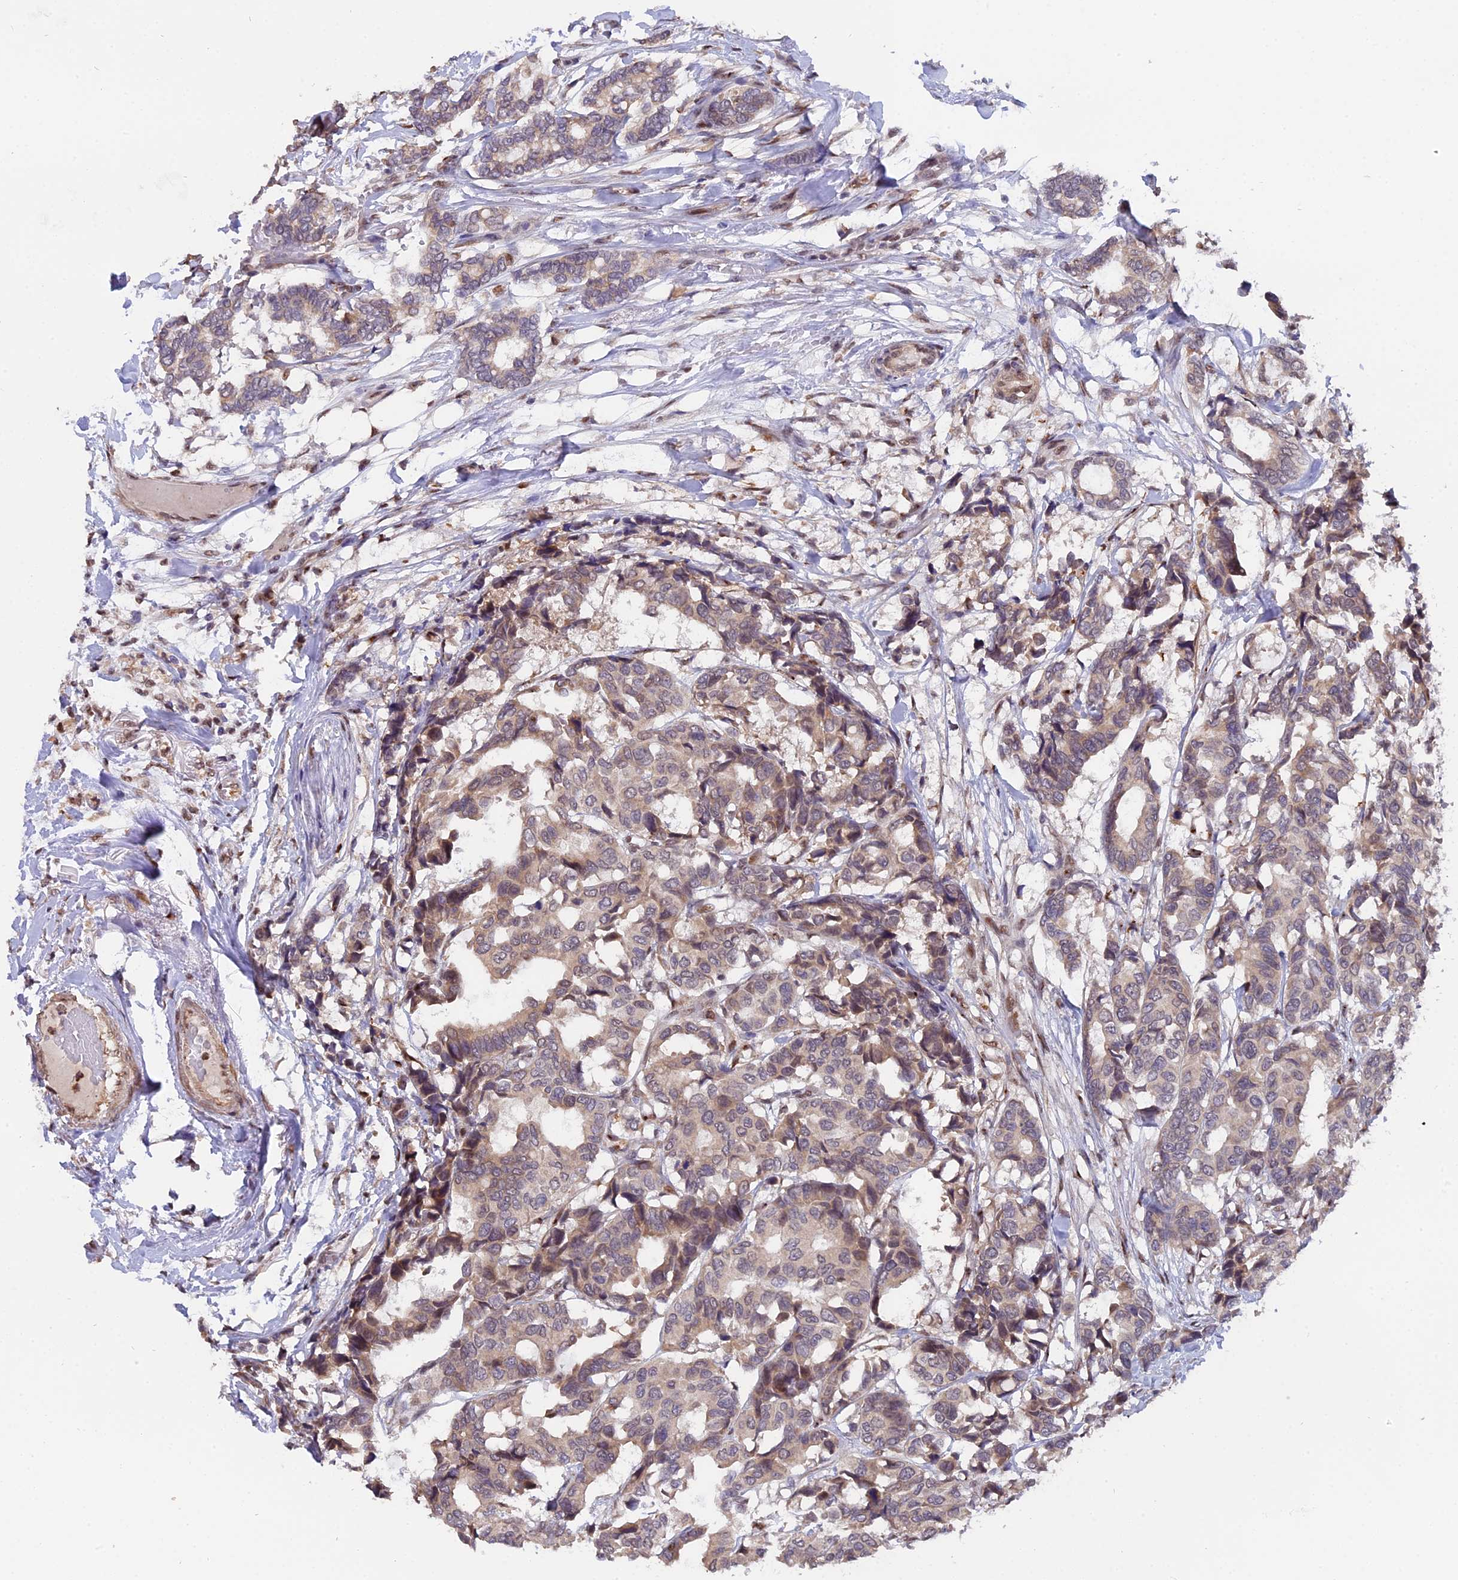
{"staining": {"intensity": "weak", "quantity": "25%-75%", "location": "cytoplasmic/membranous"}, "tissue": "breast cancer", "cell_type": "Tumor cells", "image_type": "cancer", "snomed": [{"axis": "morphology", "description": "Duct carcinoma"}, {"axis": "topography", "description": "Breast"}], "caption": "This is an image of immunohistochemistry staining of breast cancer (invasive ductal carcinoma), which shows weak staining in the cytoplasmic/membranous of tumor cells.", "gene": "FAM118B", "patient": {"sex": "female", "age": 87}}